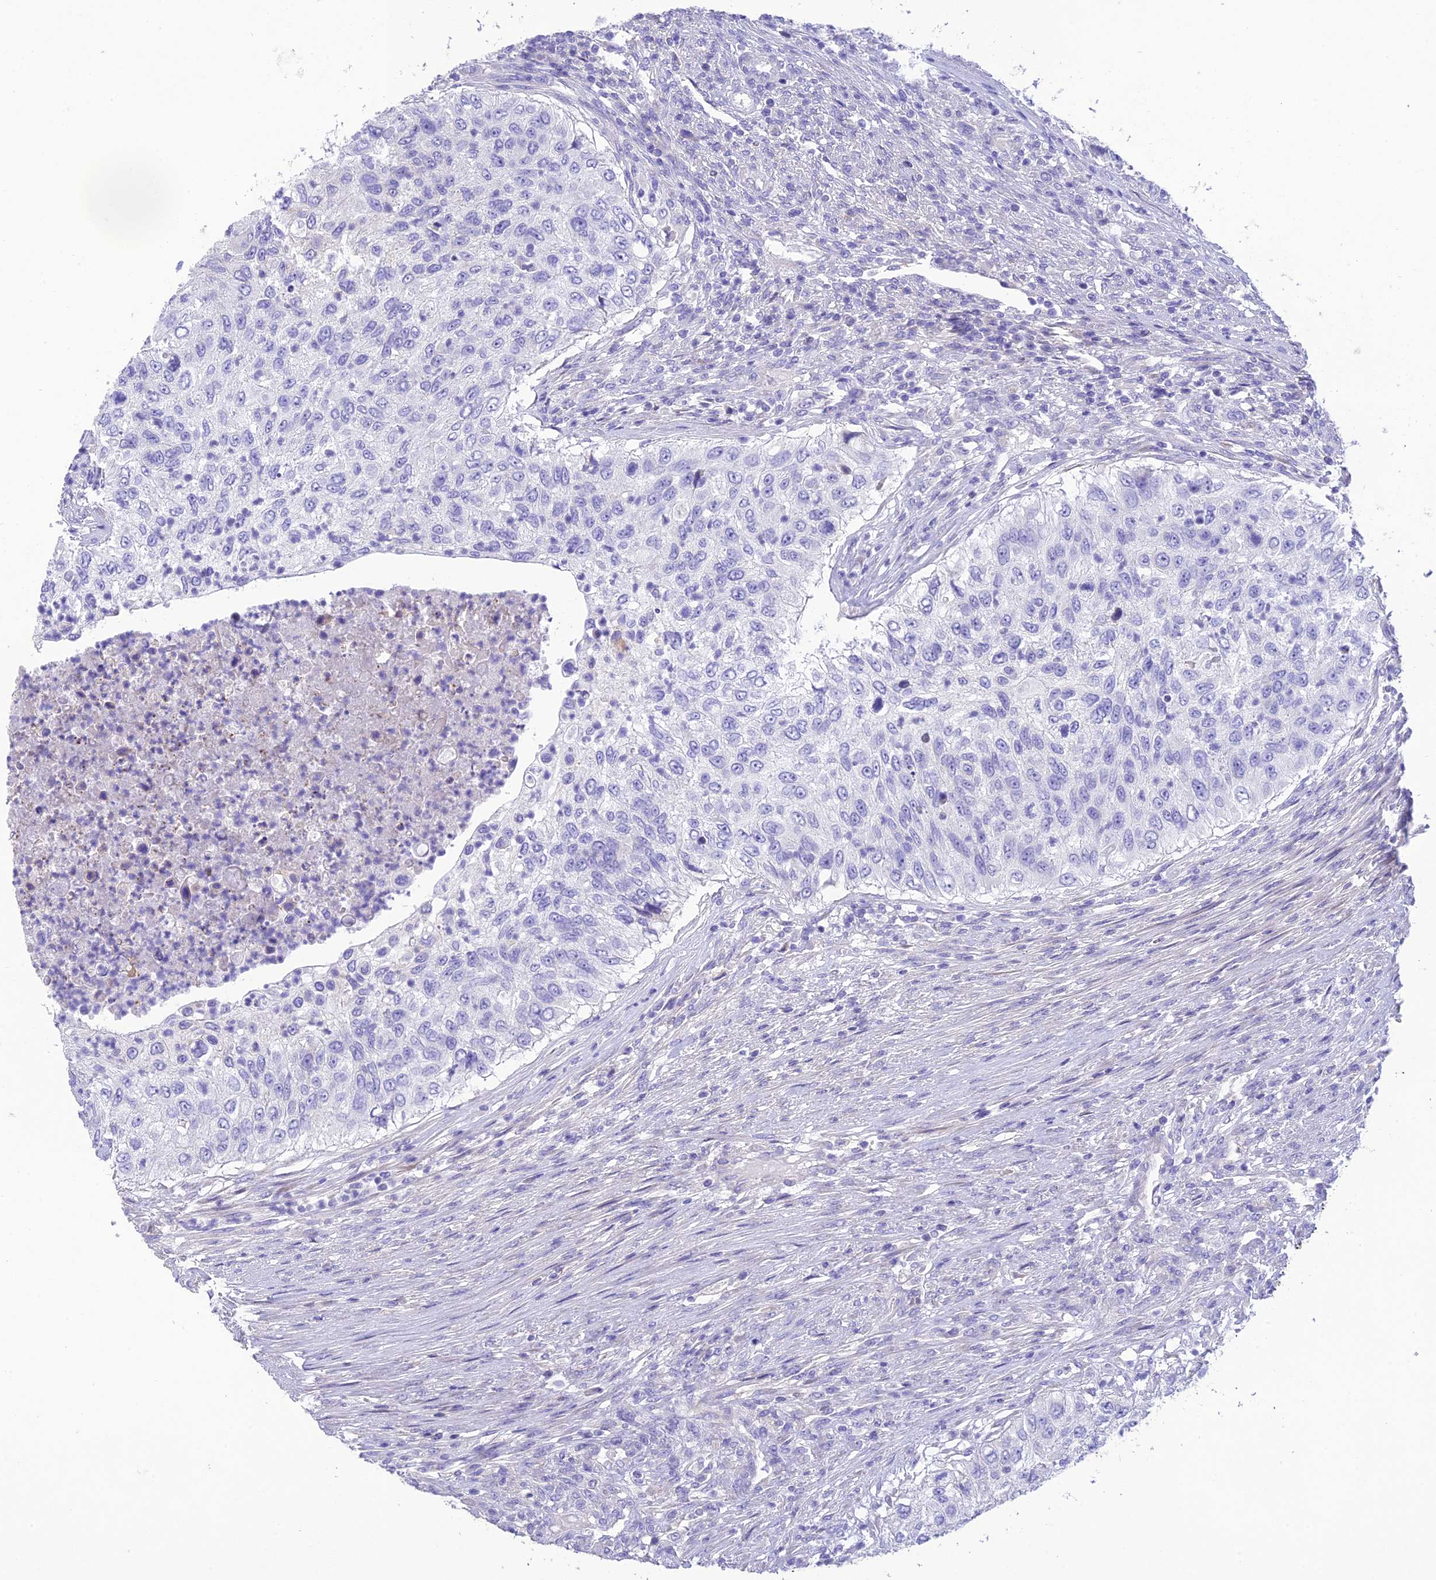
{"staining": {"intensity": "negative", "quantity": "none", "location": "none"}, "tissue": "urothelial cancer", "cell_type": "Tumor cells", "image_type": "cancer", "snomed": [{"axis": "morphology", "description": "Urothelial carcinoma, High grade"}, {"axis": "topography", "description": "Urinary bladder"}], "caption": "Tumor cells show no significant expression in urothelial cancer.", "gene": "HSD17B2", "patient": {"sex": "female", "age": 60}}